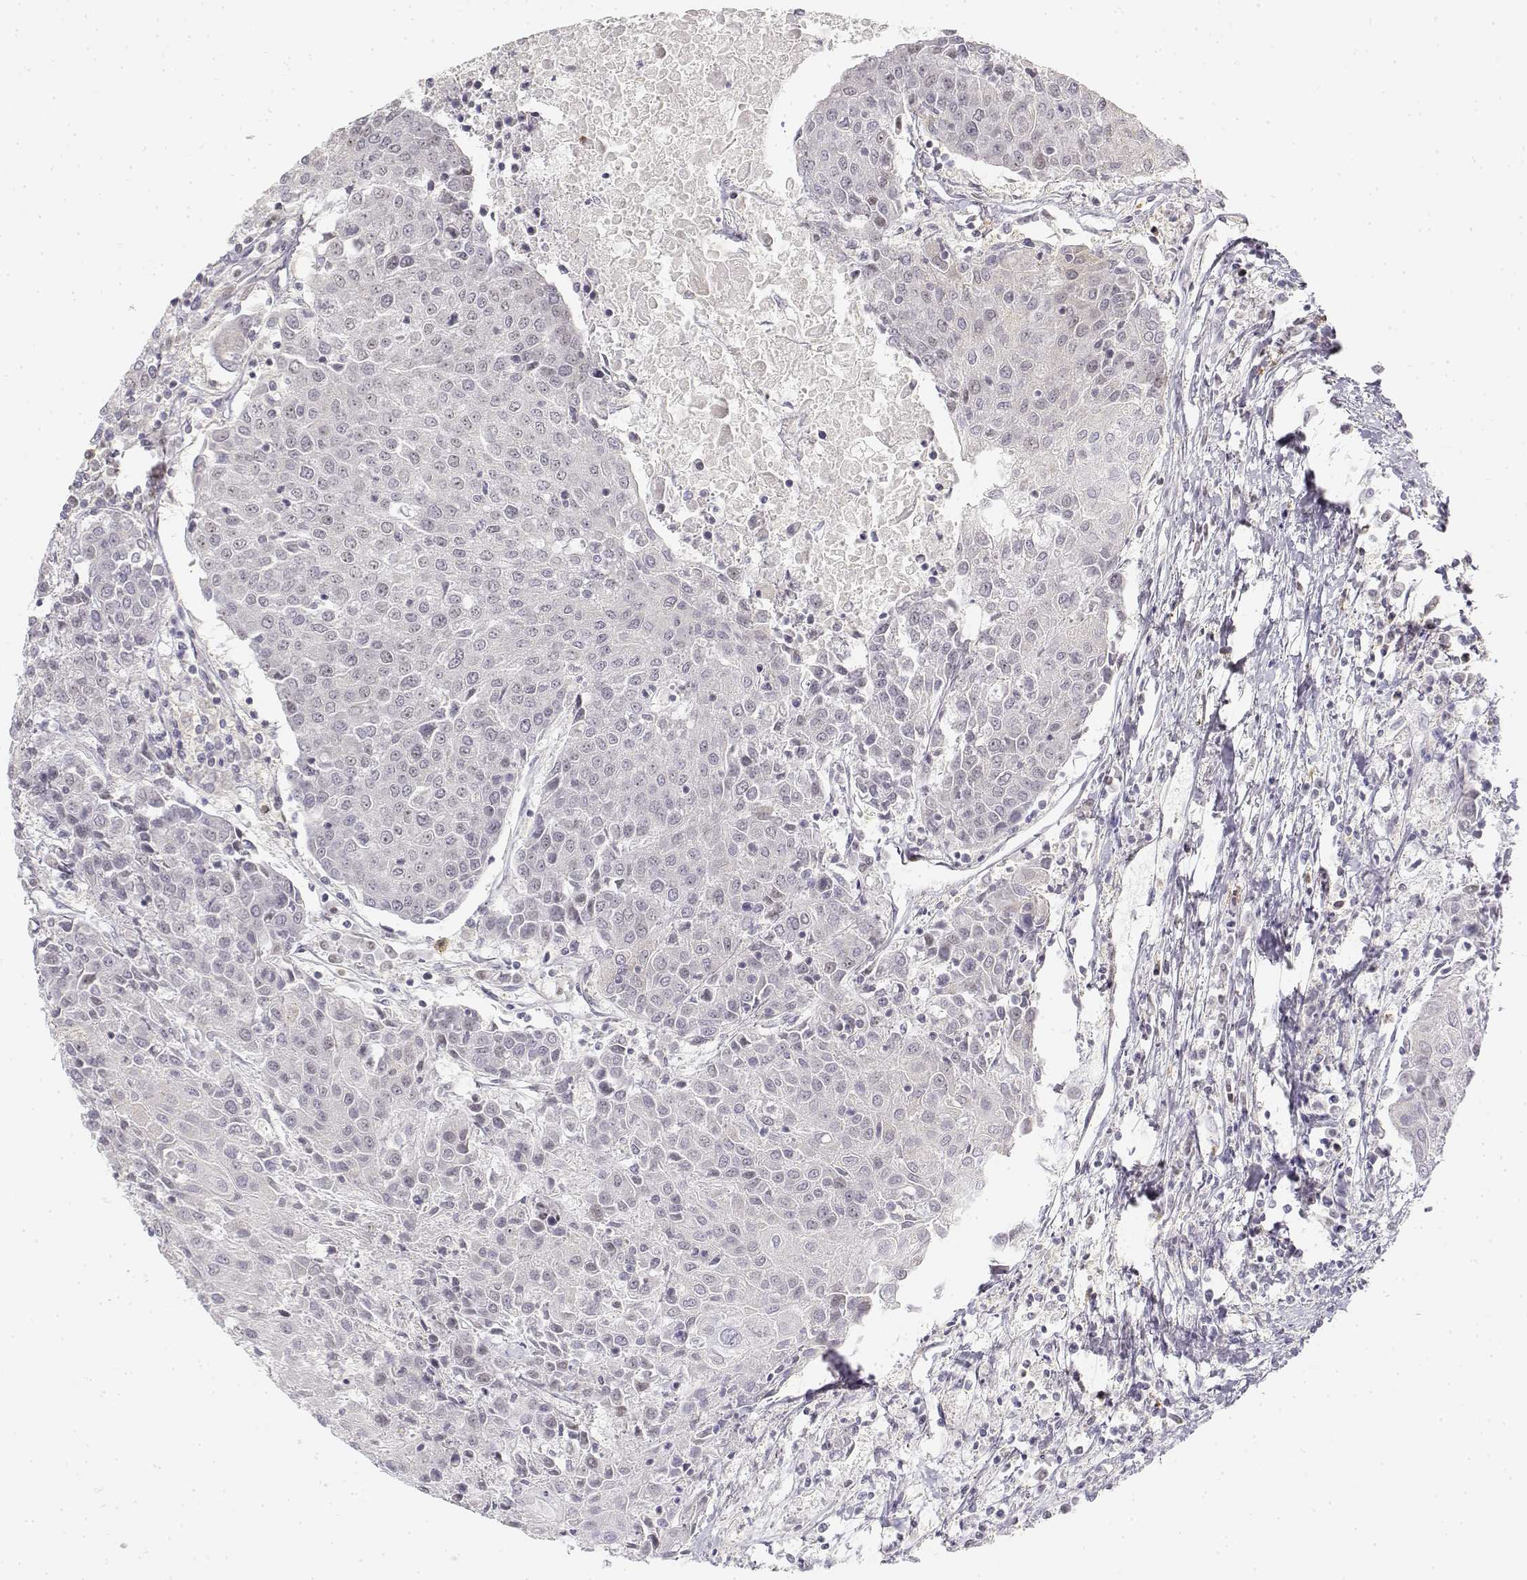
{"staining": {"intensity": "negative", "quantity": "none", "location": "none"}, "tissue": "urothelial cancer", "cell_type": "Tumor cells", "image_type": "cancer", "snomed": [{"axis": "morphology", "description": "Urothelial carcinoma, High grade"}, {"axis": "topography", "description": "Urinary bladder"}], "caption": "High power microscopy histopathology image of an IHC histopathology image of high-grade urothelial carcinoma, revealing no significant staining in tumor cells.", "gene": "GLIPR1L2", "patient": {"sex": "female", "age": 85}}